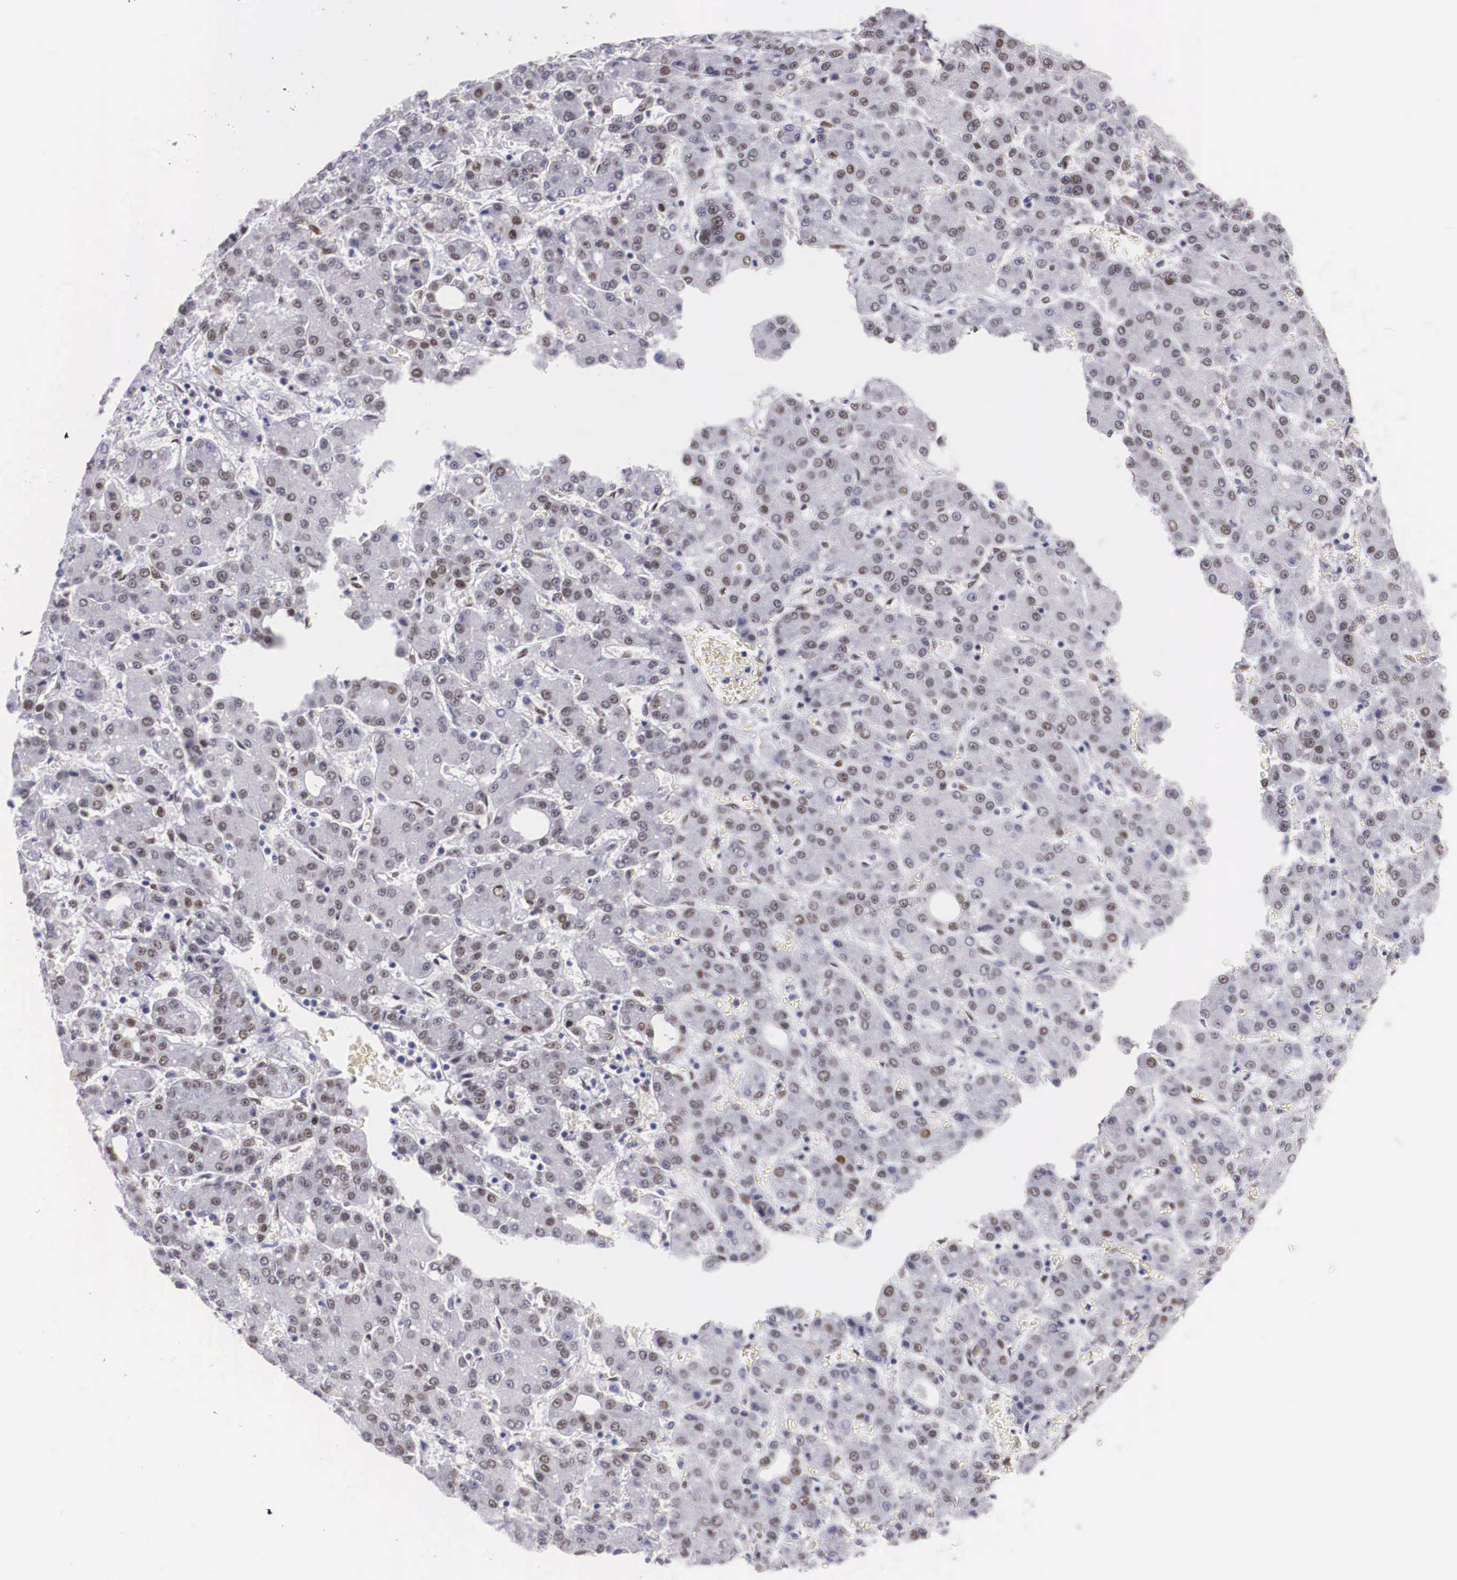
{"staining": {"intensity": "weak", "quantity": "25%-75%", "location": "nuclear"}, "tissue": "liver cancer", "cell_type": "Tumor cells", "image_type": "cancer", "snomed": [{"axis": "morphology", "description": "Carcinoma, Hepatocellular, NOS"}, {"axis": "topography", "description": "Liver"}], "caption": "A brown stain shows weak nuclear staining of a protein in liver cancer (hepatocellular carcinoma) tumor cells.", "gene": "KHDRBS3", "patient": {"sex": "male", "age": 69}}